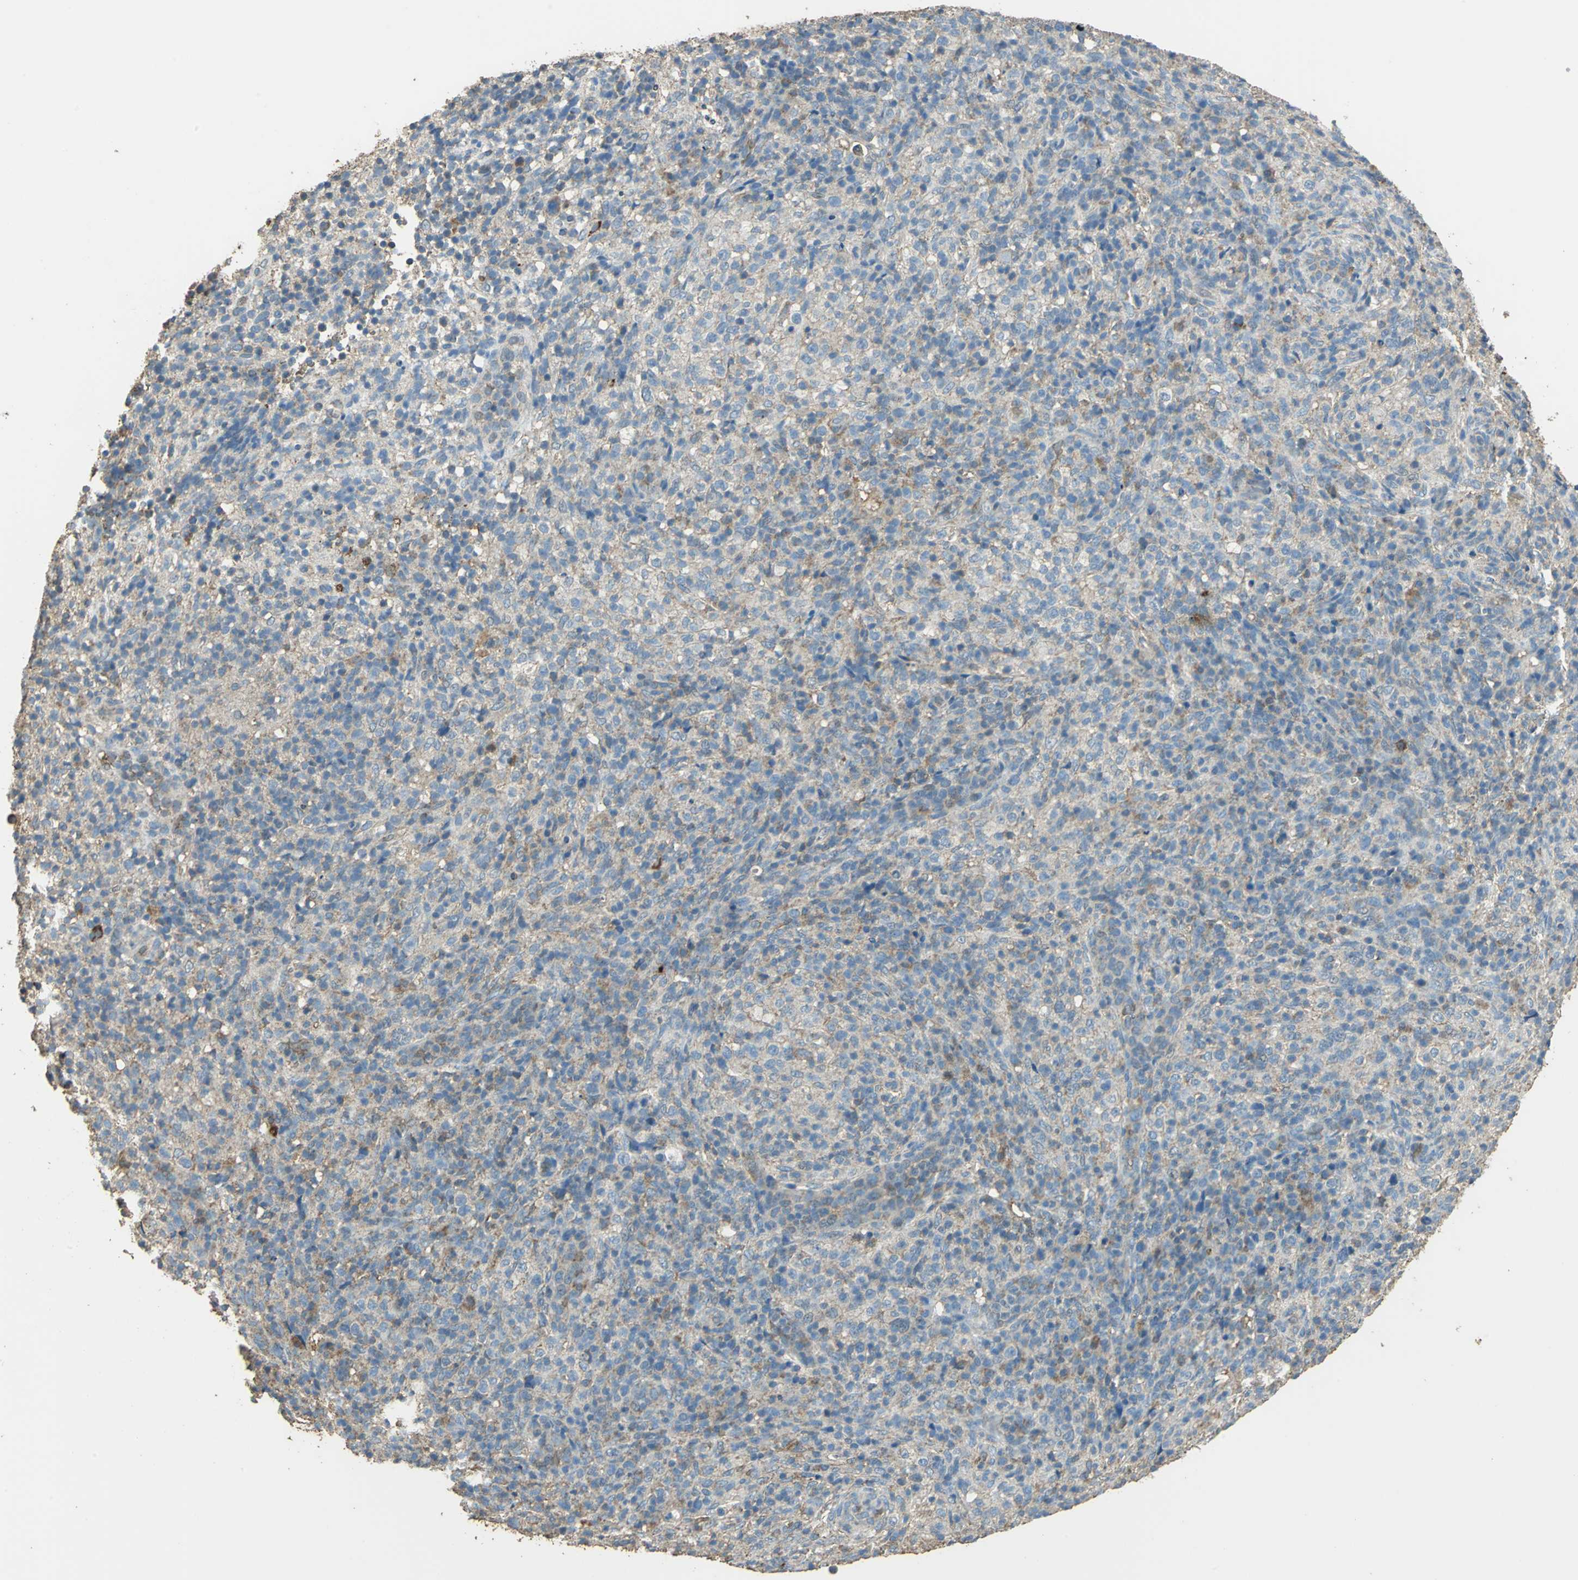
{"staining": {"intensity": "weak", "quantity": ">75%", "location": "cytoplasmic/membranous"}, "tissue": "lymphoma", "cell_type": "Tumor cells", "image_type": "cancer", "snomed": [{"axis": "morphology", "description": "Malignant lymphoma, non-Hodgkin's type, High grade"}, {"axis": "topography", "description": "Lymph node"}], "caption": "Immunohistochemistry (IHC) micrograph of human lymphoma stained for a protein (brown), which demonstrates low levels of weak cytoplasmic/membranous positivity in approximately >75% of tumor cells.", "gene": "TRAPPC2", "patient": {"sex": "female", "age": 76}}